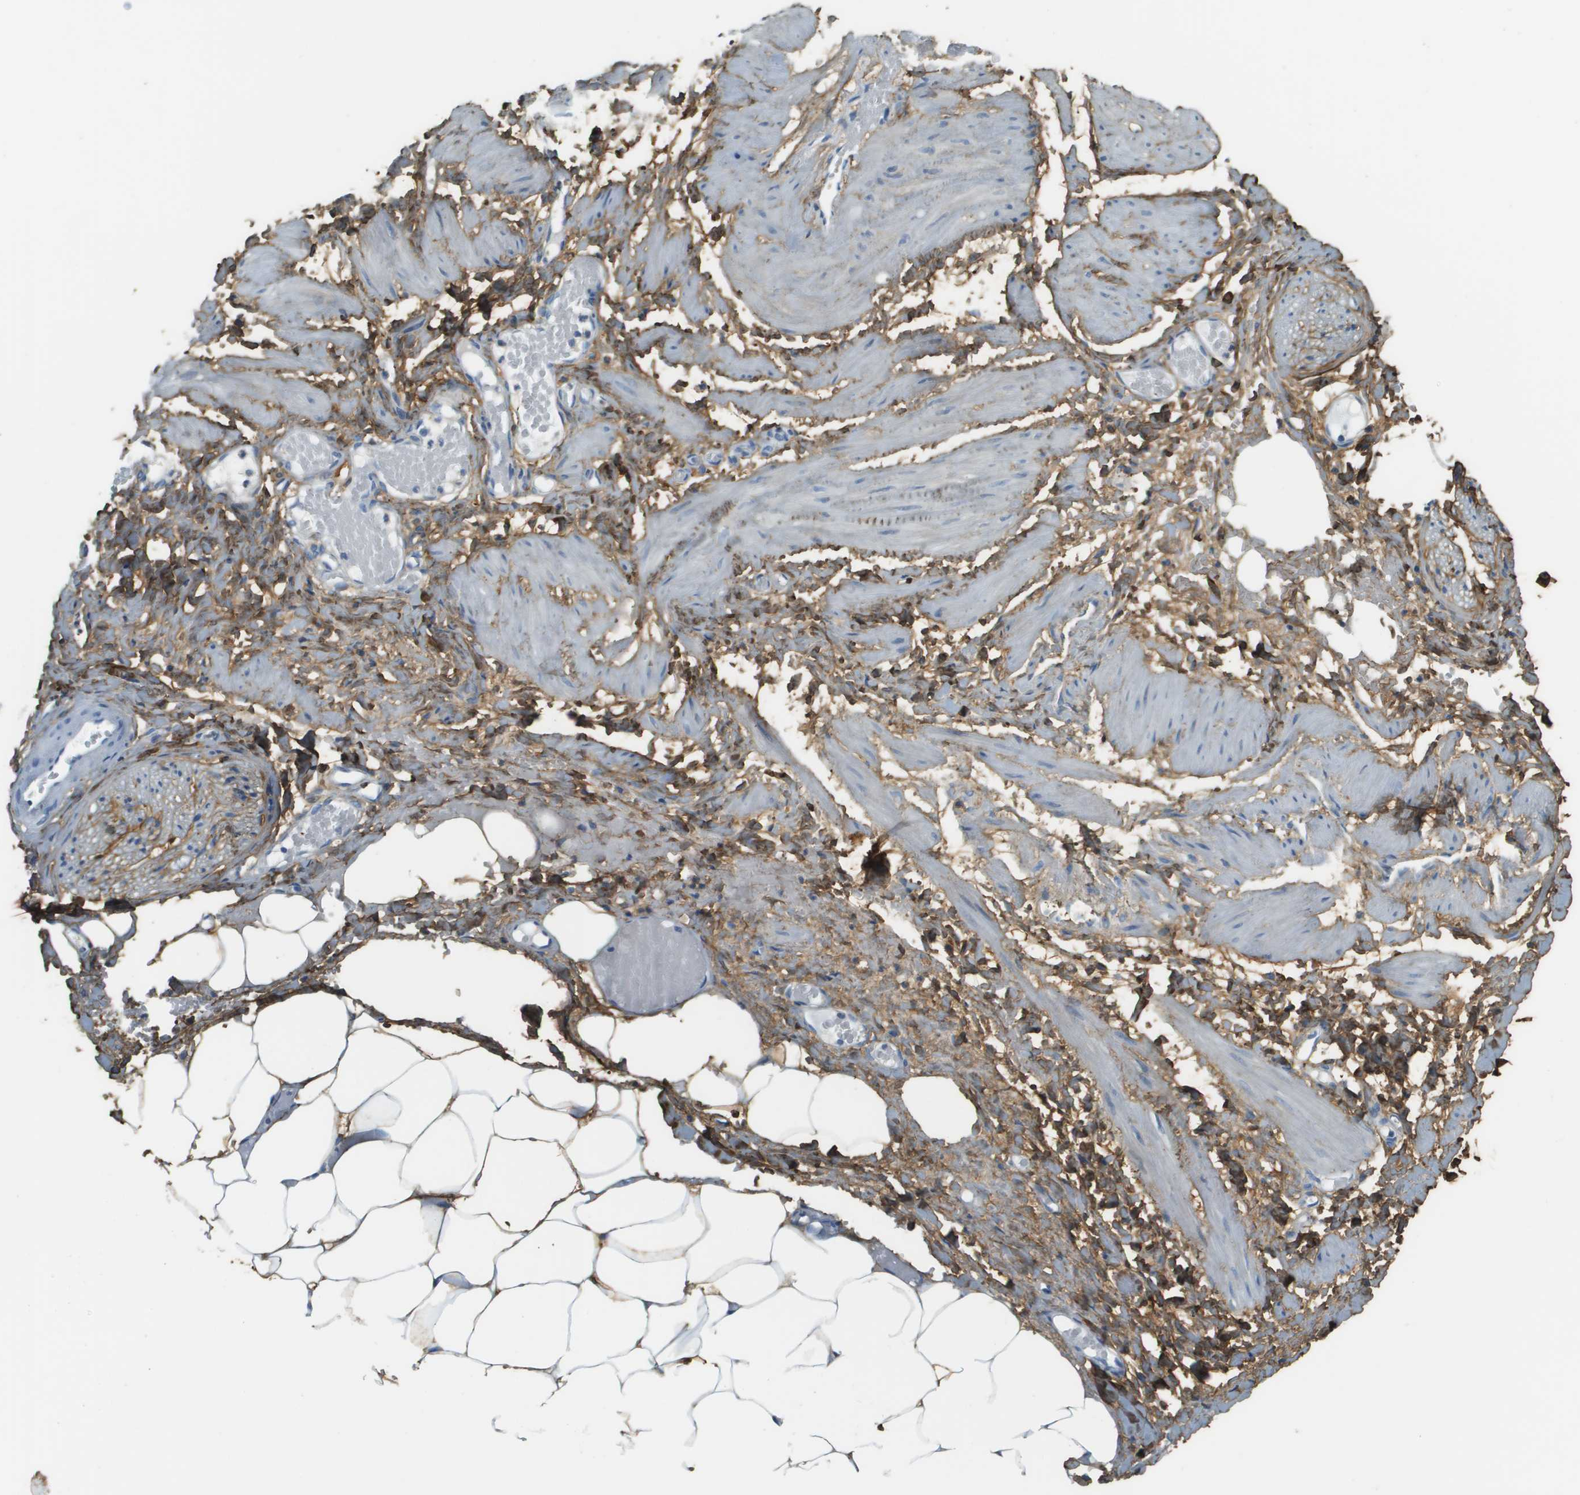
{"staining": {"intensity": "strong", "quantity": ">75%", "location": "cytoplasmic/membranous"}, "tissue": "adipose tissue", "cell_type": "Adipocytes", "image_type": "normal", "snomed": [{"axis": "morphology", "description": "Normal tissue, NOS"}, {"axis": "topography", "description": "Soft tissue"}, {"axis": "topography", "description": "Vascular tissue"}], "caption": "The micrograph shows staining of benign adipose tissue, revealing strong cytoplasmic/membranous protein expression (brown color) within adipocytes. (DAB (3,3'-diaminobenzidine) = brown stain, brightfield microscopy at high magnification).", "gene": "DCN", "patient": {"sex": "female", "age": 35}}